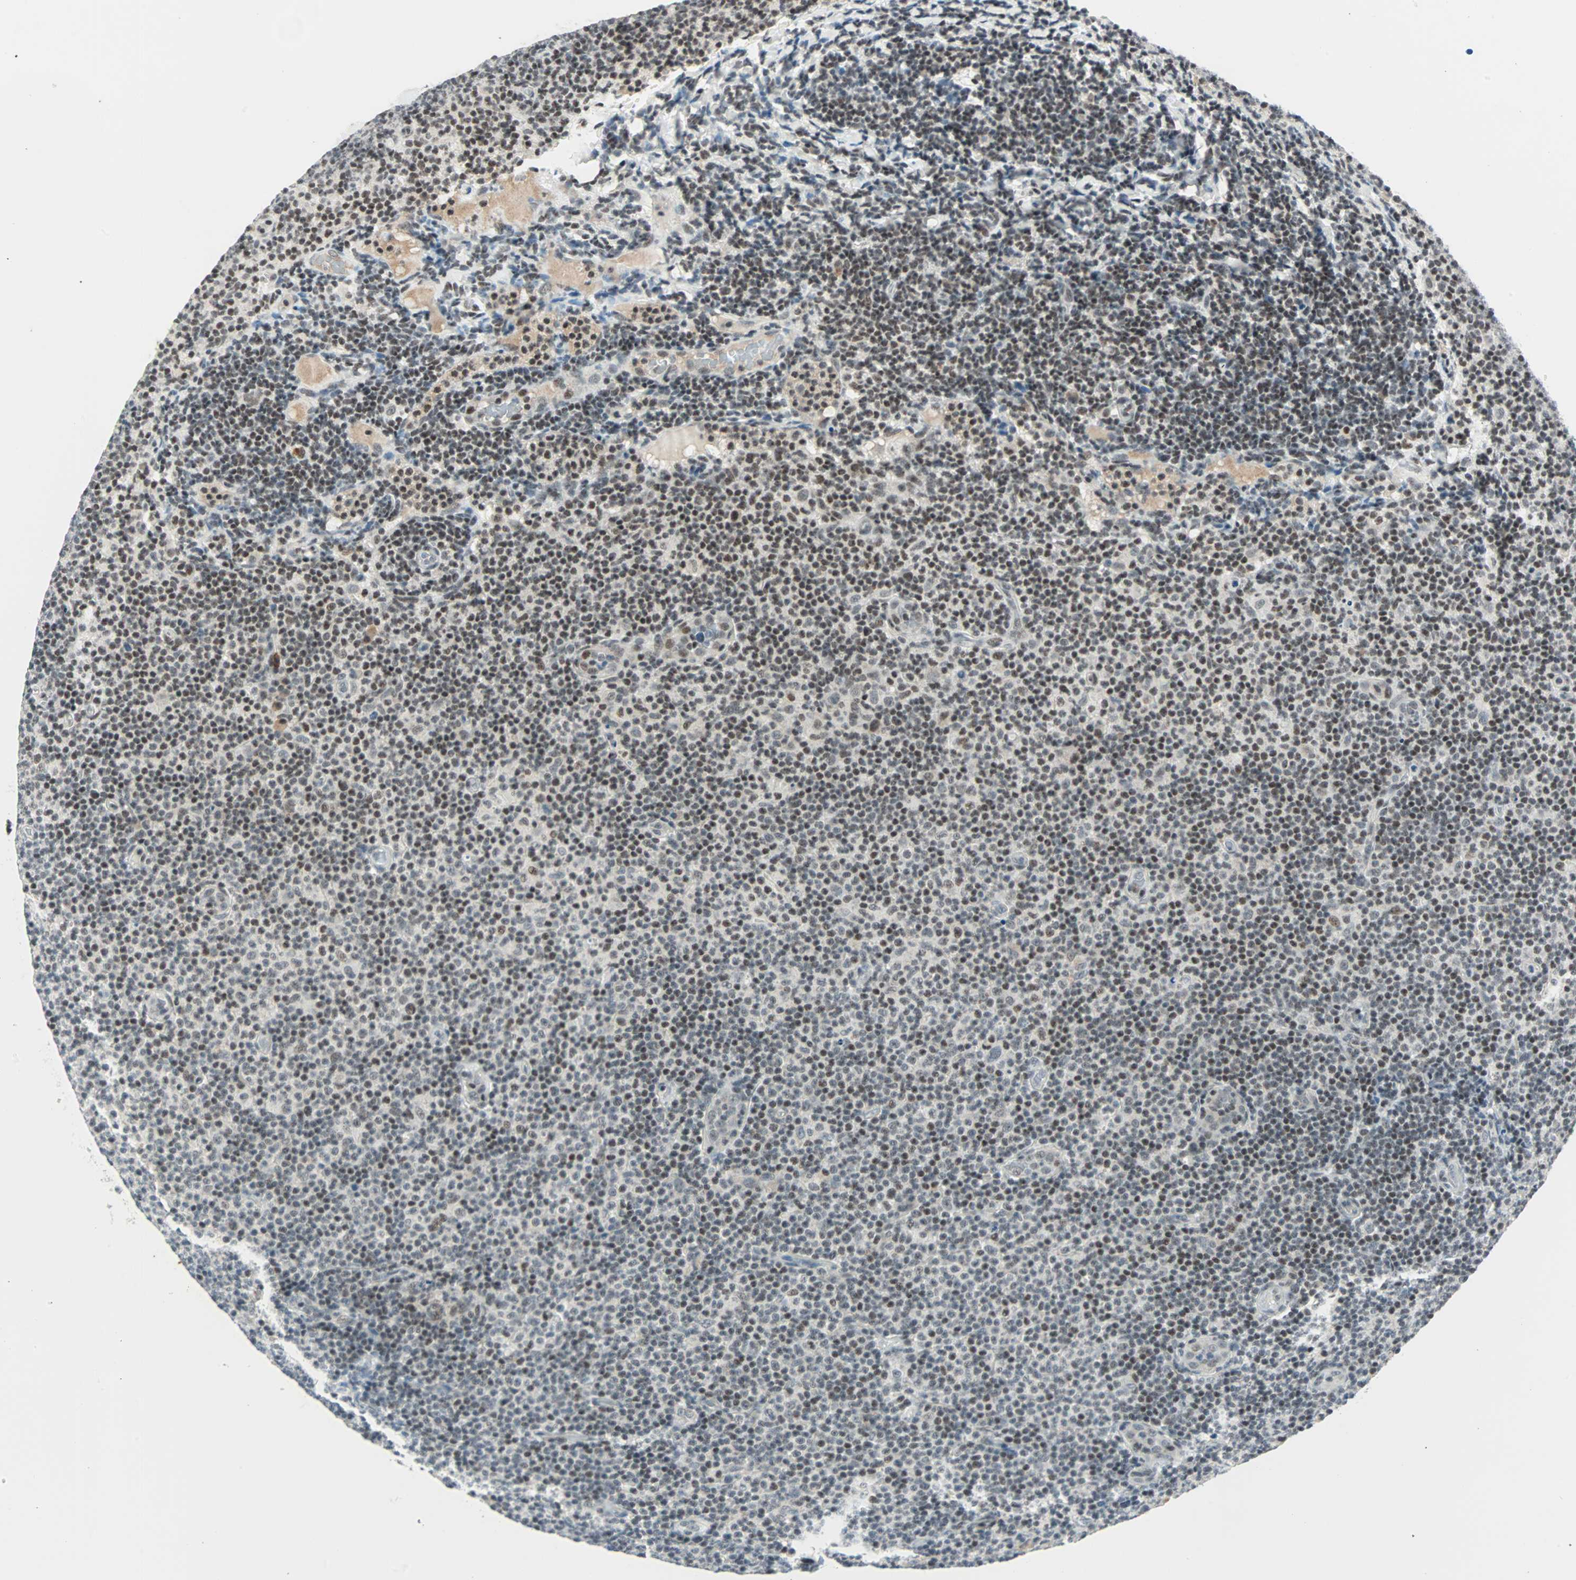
{"staining": {"intensity": "moderate", "quantity": ">75%", "location": "nuclear"}, "tissue": "lymphoma", "cell_type": "Tumor cells", "image_type": "cancer", "snomed": [{"axis": "morphology", "description": "Malignant lymphoma, non-Hodgkin's type, Low grade"}, {"axis": "topography", "description": "Lymph node"}], "caption": "A medium amount of moderate nuclear expression is appreciated in approximately >75% of tumor cells in lymphoma tissue.", "gene": "SIN3A", "patient": {"sex": "male", "age": 83}}